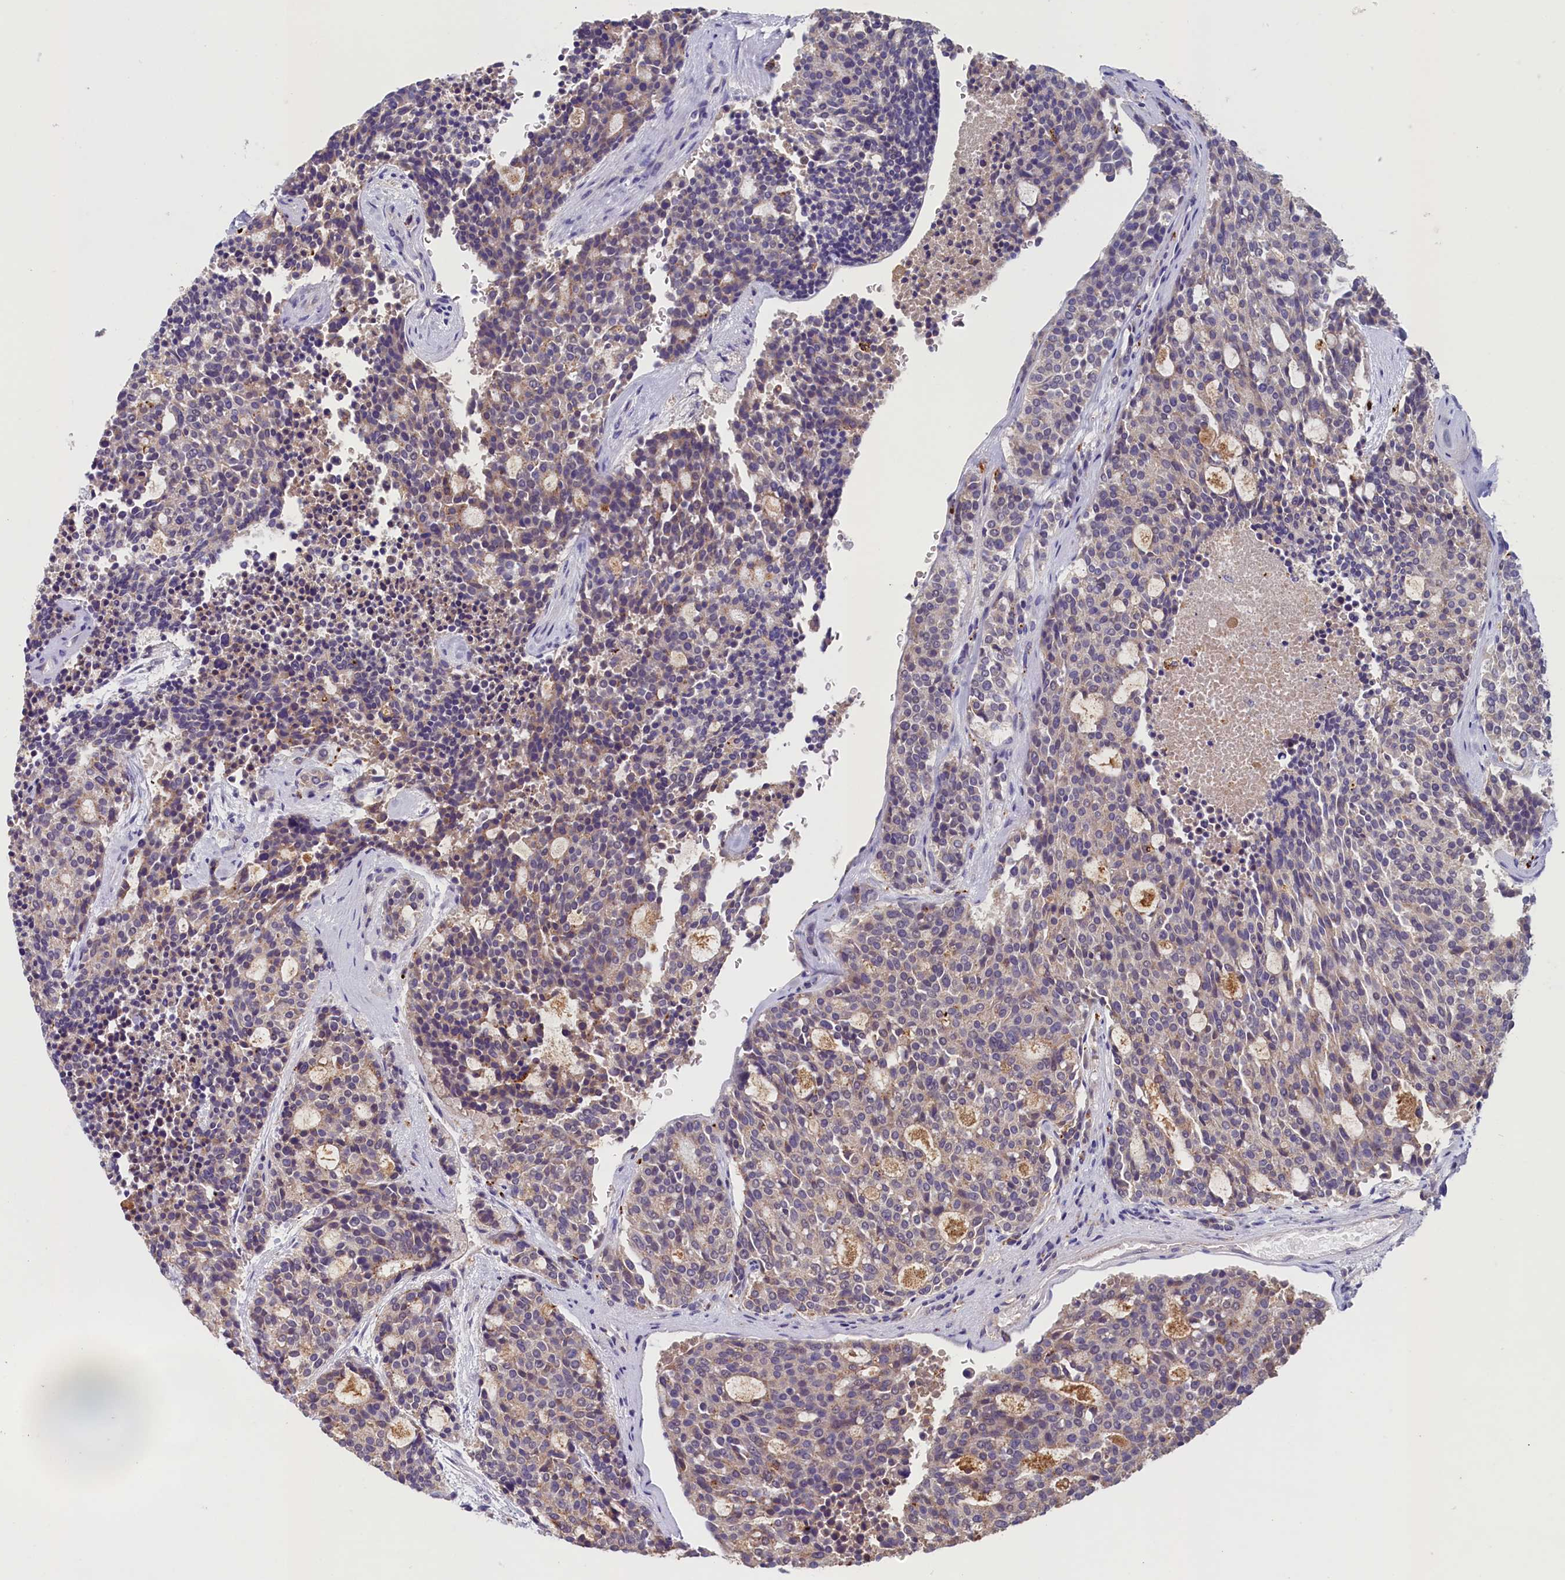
{"staining": {"intensity": "negative", "quantity": "none", "location": "none"}, "tissue": "carcinoid", "cell_type": "Tumor cells", "image_type": "cancer", "snomed": [{"axis": "morphology", "description": "Carcinoid, malignant, NOS"}, {"axis": "topography", "description": "Pancreas"}], "caption": "Immunohistochemistry histopathology image of carcinoid stained for a protein (brown), which exhibits no expression in tumor cells.", "gene": "NUBP2", "patient": {"sex": "female", "age": 54}}